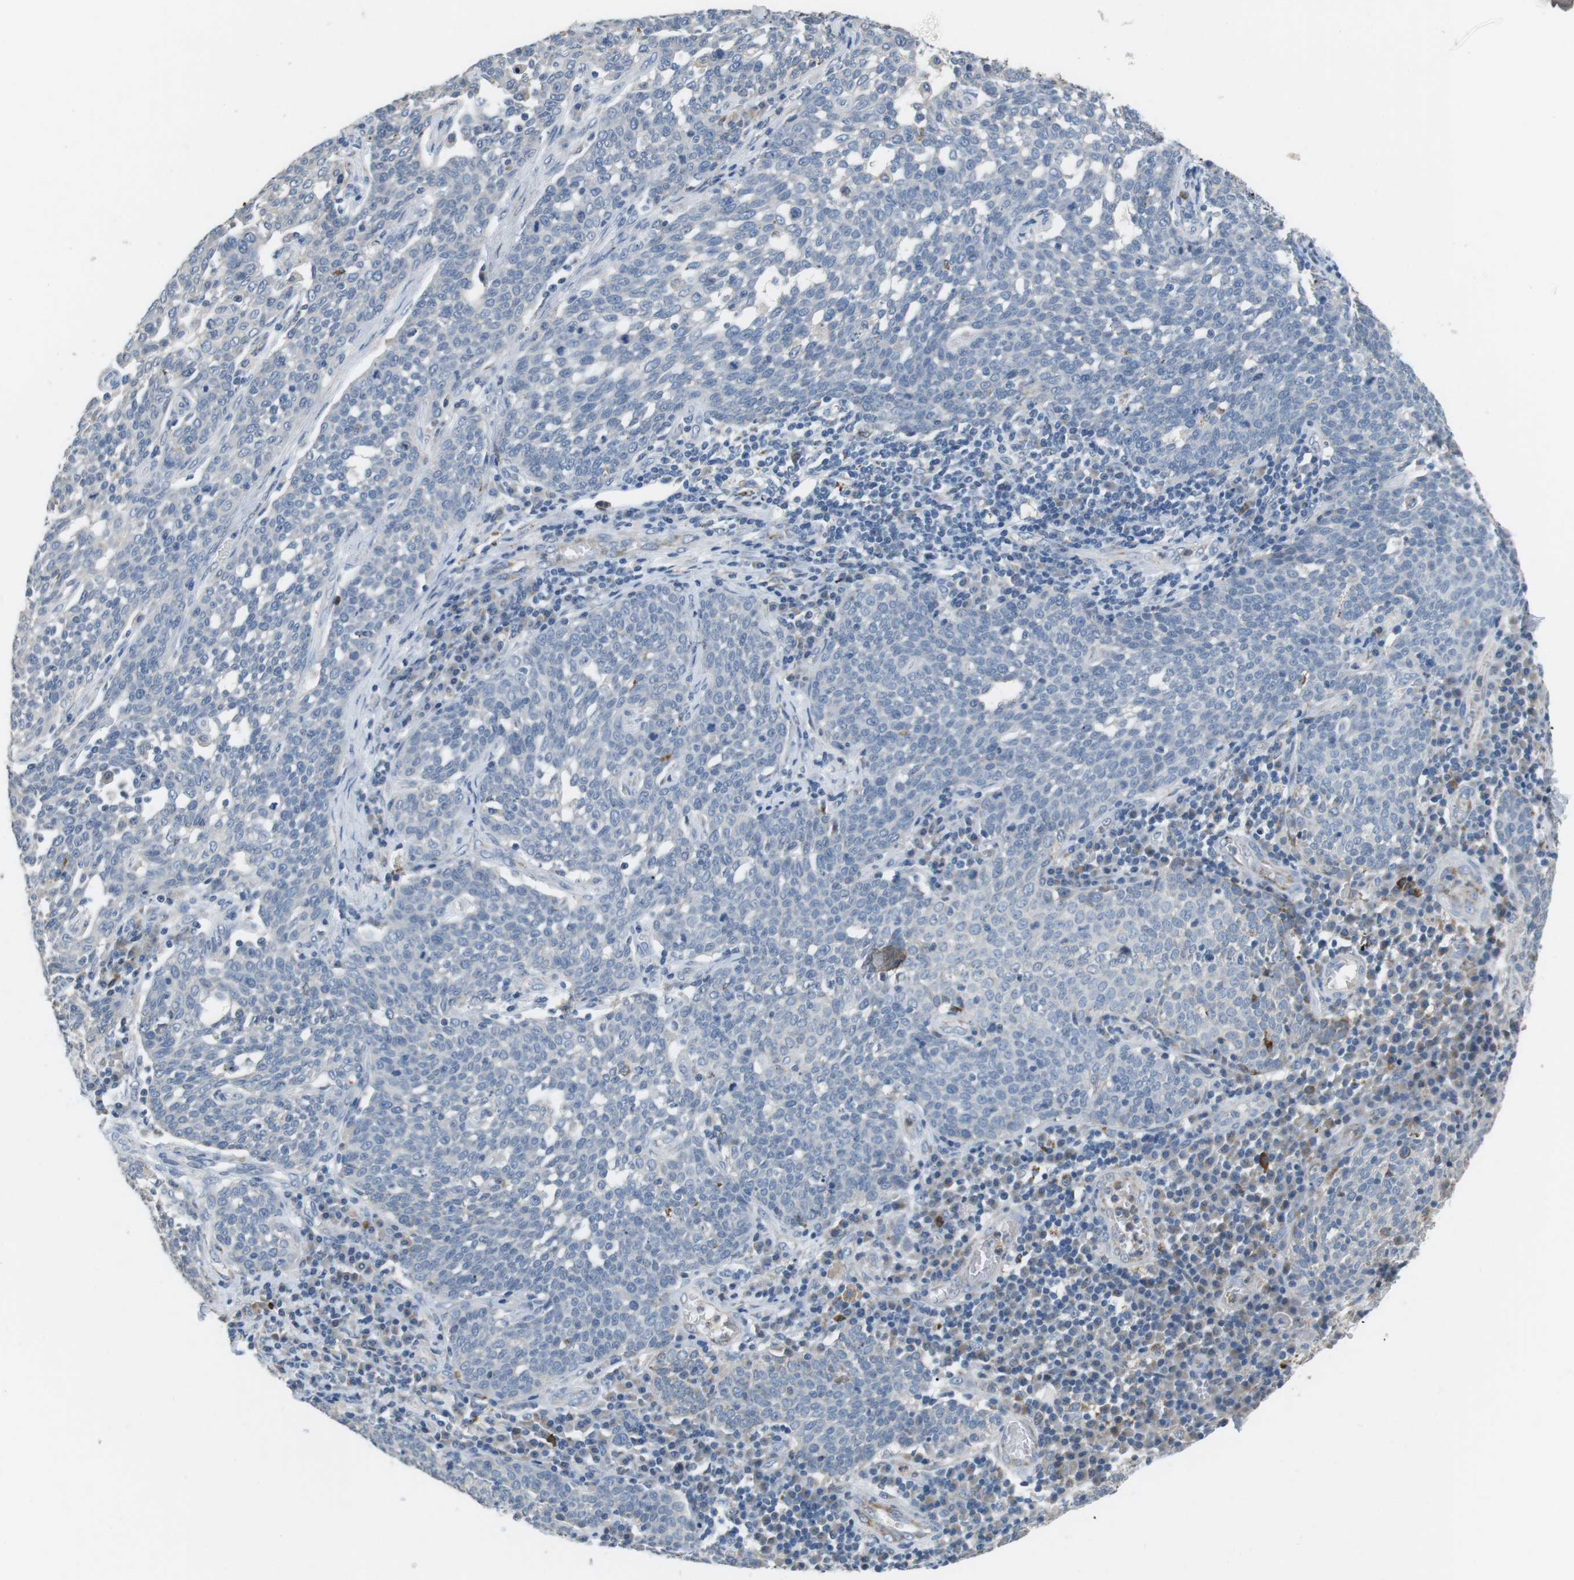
{"staining": {"intensity": "negative", "quantity": "none", "location": "none"}, "tissue": "cervical cancer", "cell_type": "Tumor cells", "image_type": "cancer", "snomed": [{"axis": "morphology", "description": "Squamous cell carcinoma, NOS"}, {"axis": "topography", "description": "Cervix"}], "caption": "An image of cervical cancer stained for a protein shows no brown staining in tumor cells.", "gene": "CD300E", "patient": {"sex": "female", "age": 34}}